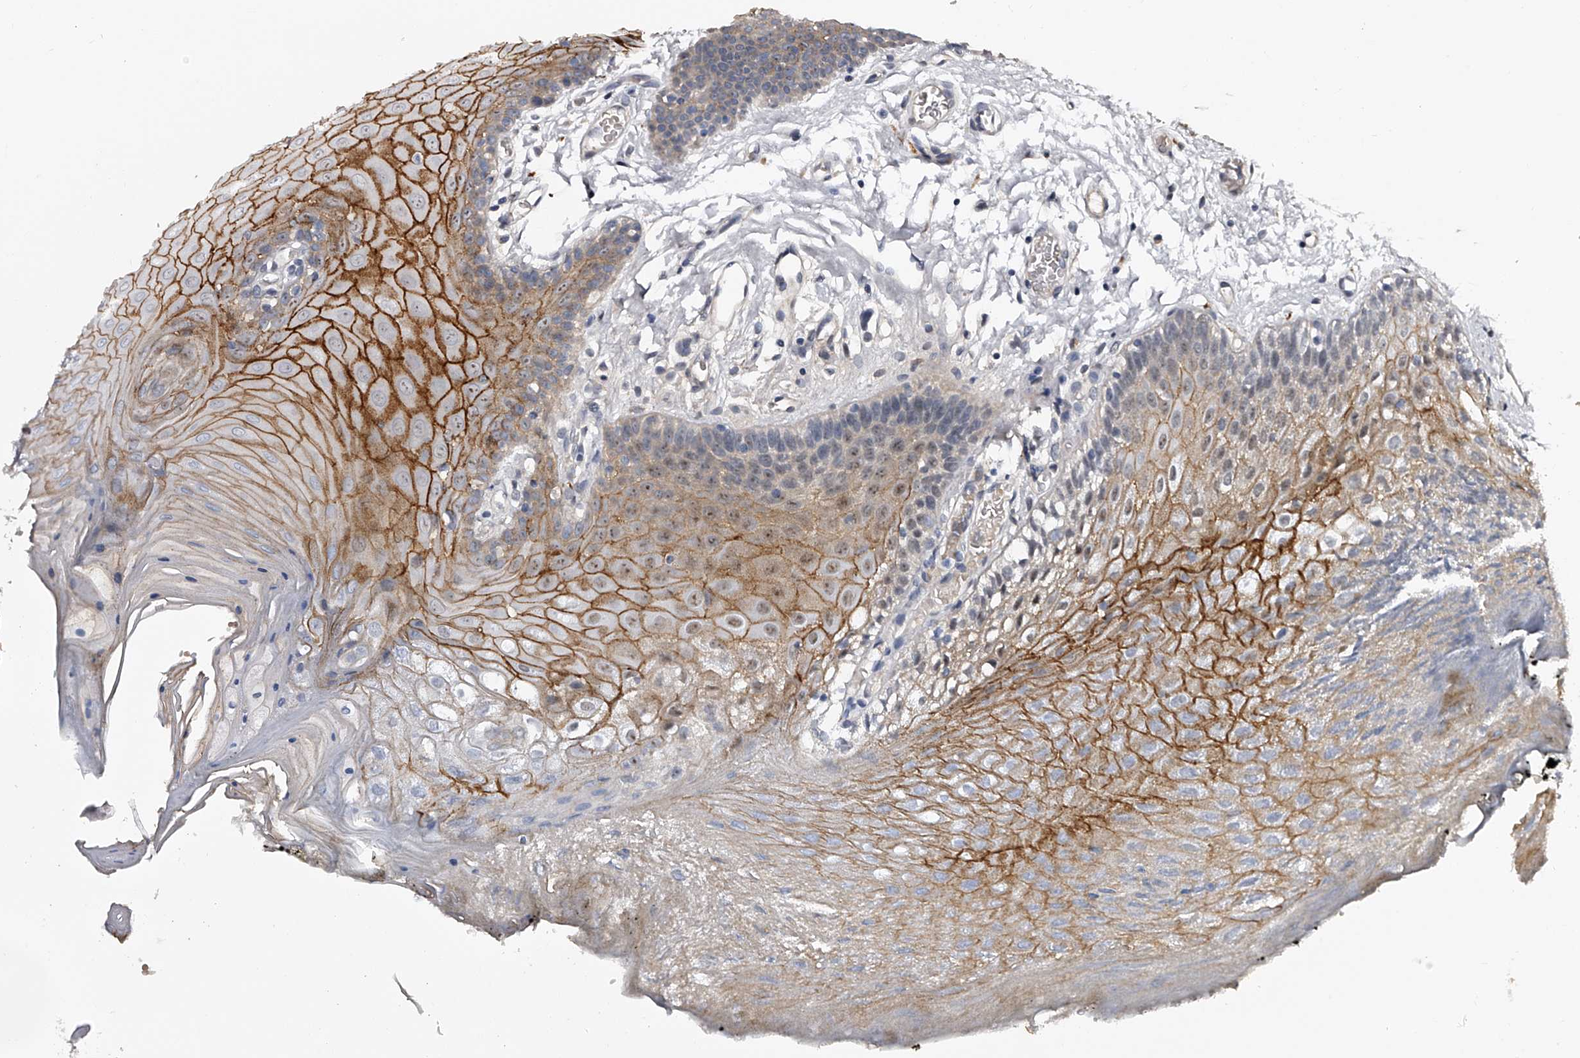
{"staining": {"intensity": "moderate", "quantity": "25%-75%", "location": "cytoplasmic/membranous,nuclear"}, "tissue": "oral mucosa", "cell_type": "Squamous epithelial cells", "image_type": "normal", "snomed": [{"axis": "morphology", "description": "Normal tissue, NOS"}, {"axis": "morphology", "description": "Squamous cell carcinoma, NOS"}, {"axis": "topography", "description": "Skeletal muscle"}, {"axis": "topography", "description": "Oral tissue"}, {"axis": "topography", "description": "Salivary gland"}, {"axis": "topography", "description": "Head-Neck"}], "caption": "This histopathology image demonstrates IHC staining of unremarkable human oral mucosa, with medium moderate cytoplasmic/membranous,nuclear staining in about 25%-75% of squamous epithelial cells.", "gene": "MDN1", "patient": {"sex": "male", "age": 54}}